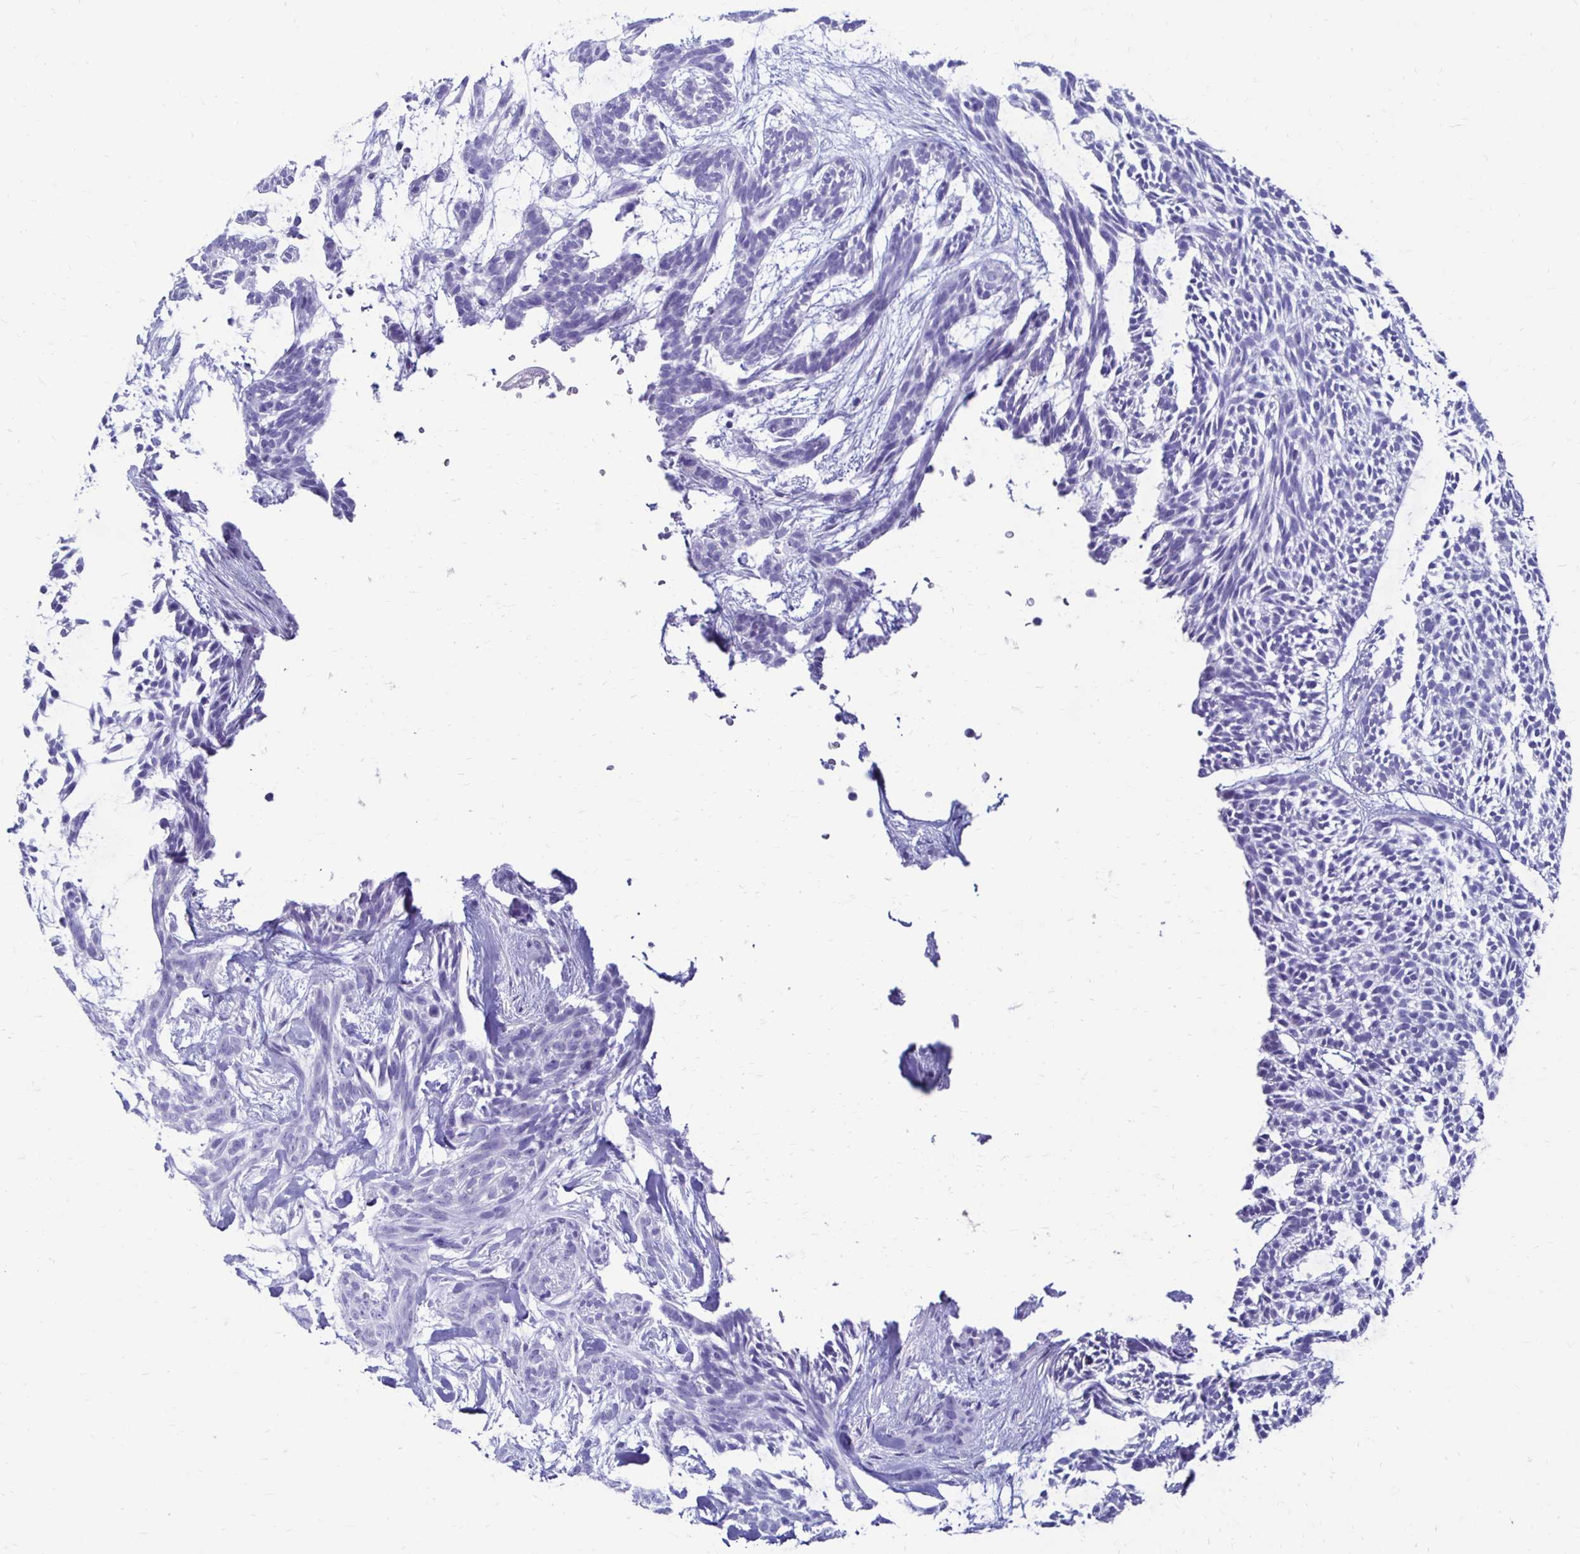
{"staining": {"intensity": "negative", "quantity": "none", "location": "none"}, "tissue": "skin cancer", "cell_type": "Tumor cells", "image_type": "cancer", "snomed": [{"axis": "morphology", "description": "Basal cell carcinoma"}, {"axis": "topography", "description": "Skin"}, {"axis": "topography", "description": "Skin, foot"}], "caption": "Skin basal cell carcinoma was stained to show a protein in brown. There is no significant positivity in tumor cells. (DAB (3,3'-diaminobenzidine) IHC with hematoxylin counter stain).", "gene": "CST5", "patient": {"sex": "female", "age": 77}}